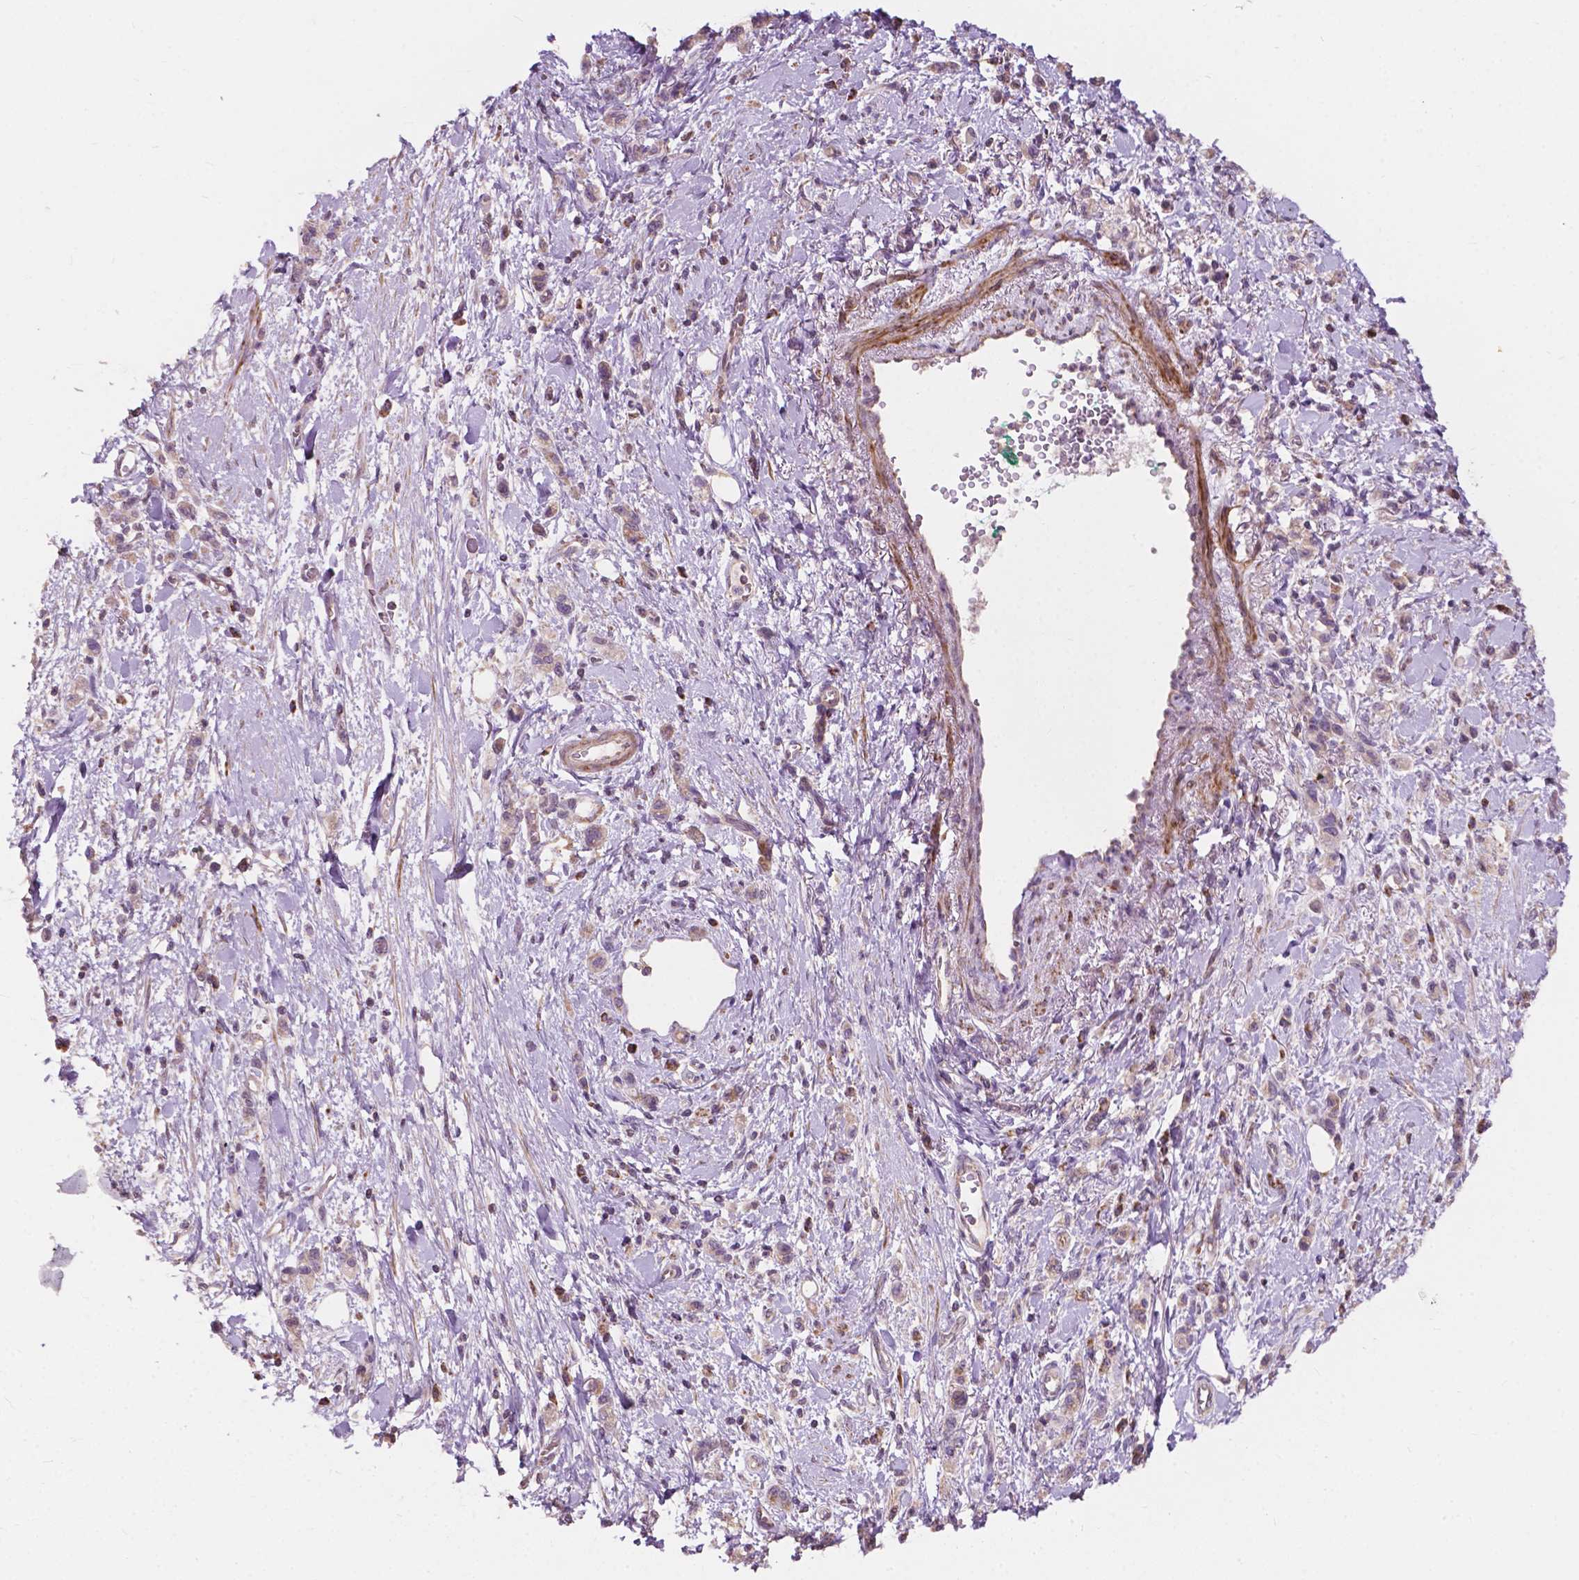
{"staining": {"intensity": "weak", "quantity": "<25%", "location": "cytoplasmic/membranous"}, "tissue": "stomach cancer", "cell_type": "Tumor cells", "image_type": "cancer", "snomed": [{"axis": "morphology", "description": "Adenocarcinoma, NOS"}, {"axis": "topography", "description": "Stomach"}], "caption": "Image shows no protein positivity in tumor cells of stomach adenocarcinoma tissue.", "gene": "NDUFA10", "patient": {"sex": "male", "age": 77}}